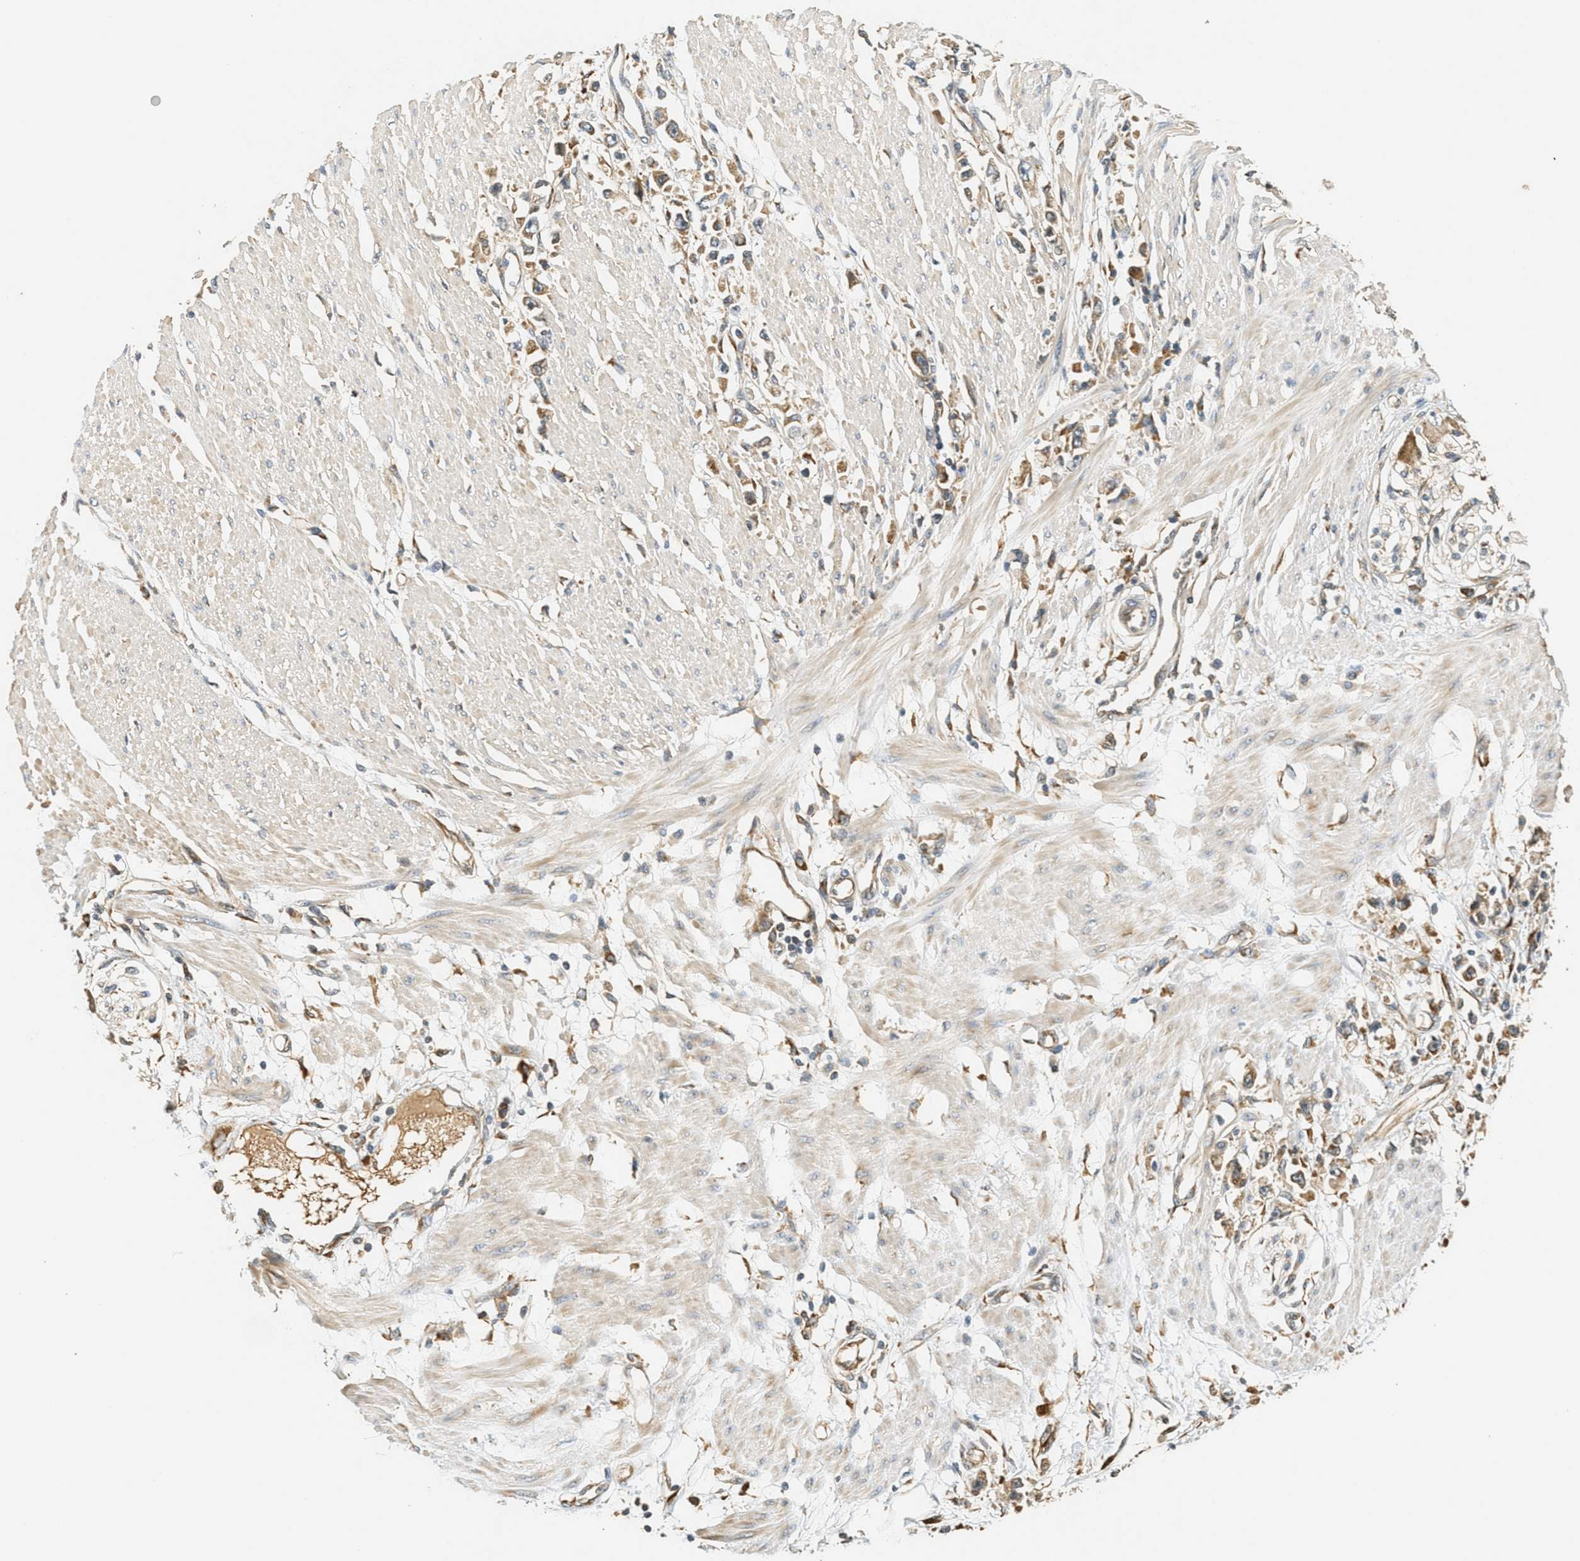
{"staining": {"intensity": "moderate", "quantity": ">75%", "location": "cytoplasmic/membranous"}, "tissue": "stomach cancer", "cell_type": "Tumor cells", "image_type": "cancer", "snomed": [{"axis": "morphology", "description": "Adenocarcinoma, NOS"}, {"axis": "topography", "description": "Stomach"}], "caption": "Immunohistochemistry image of stomach cancer (adenocarcinoma) stained for a protein (brown), which exhibits medium levels of moderate cytoplasmic/membranous positivity in about >75% of tumor cells.", "gene": "PDK1", "patient": {"sex": "female", "age": 59}}